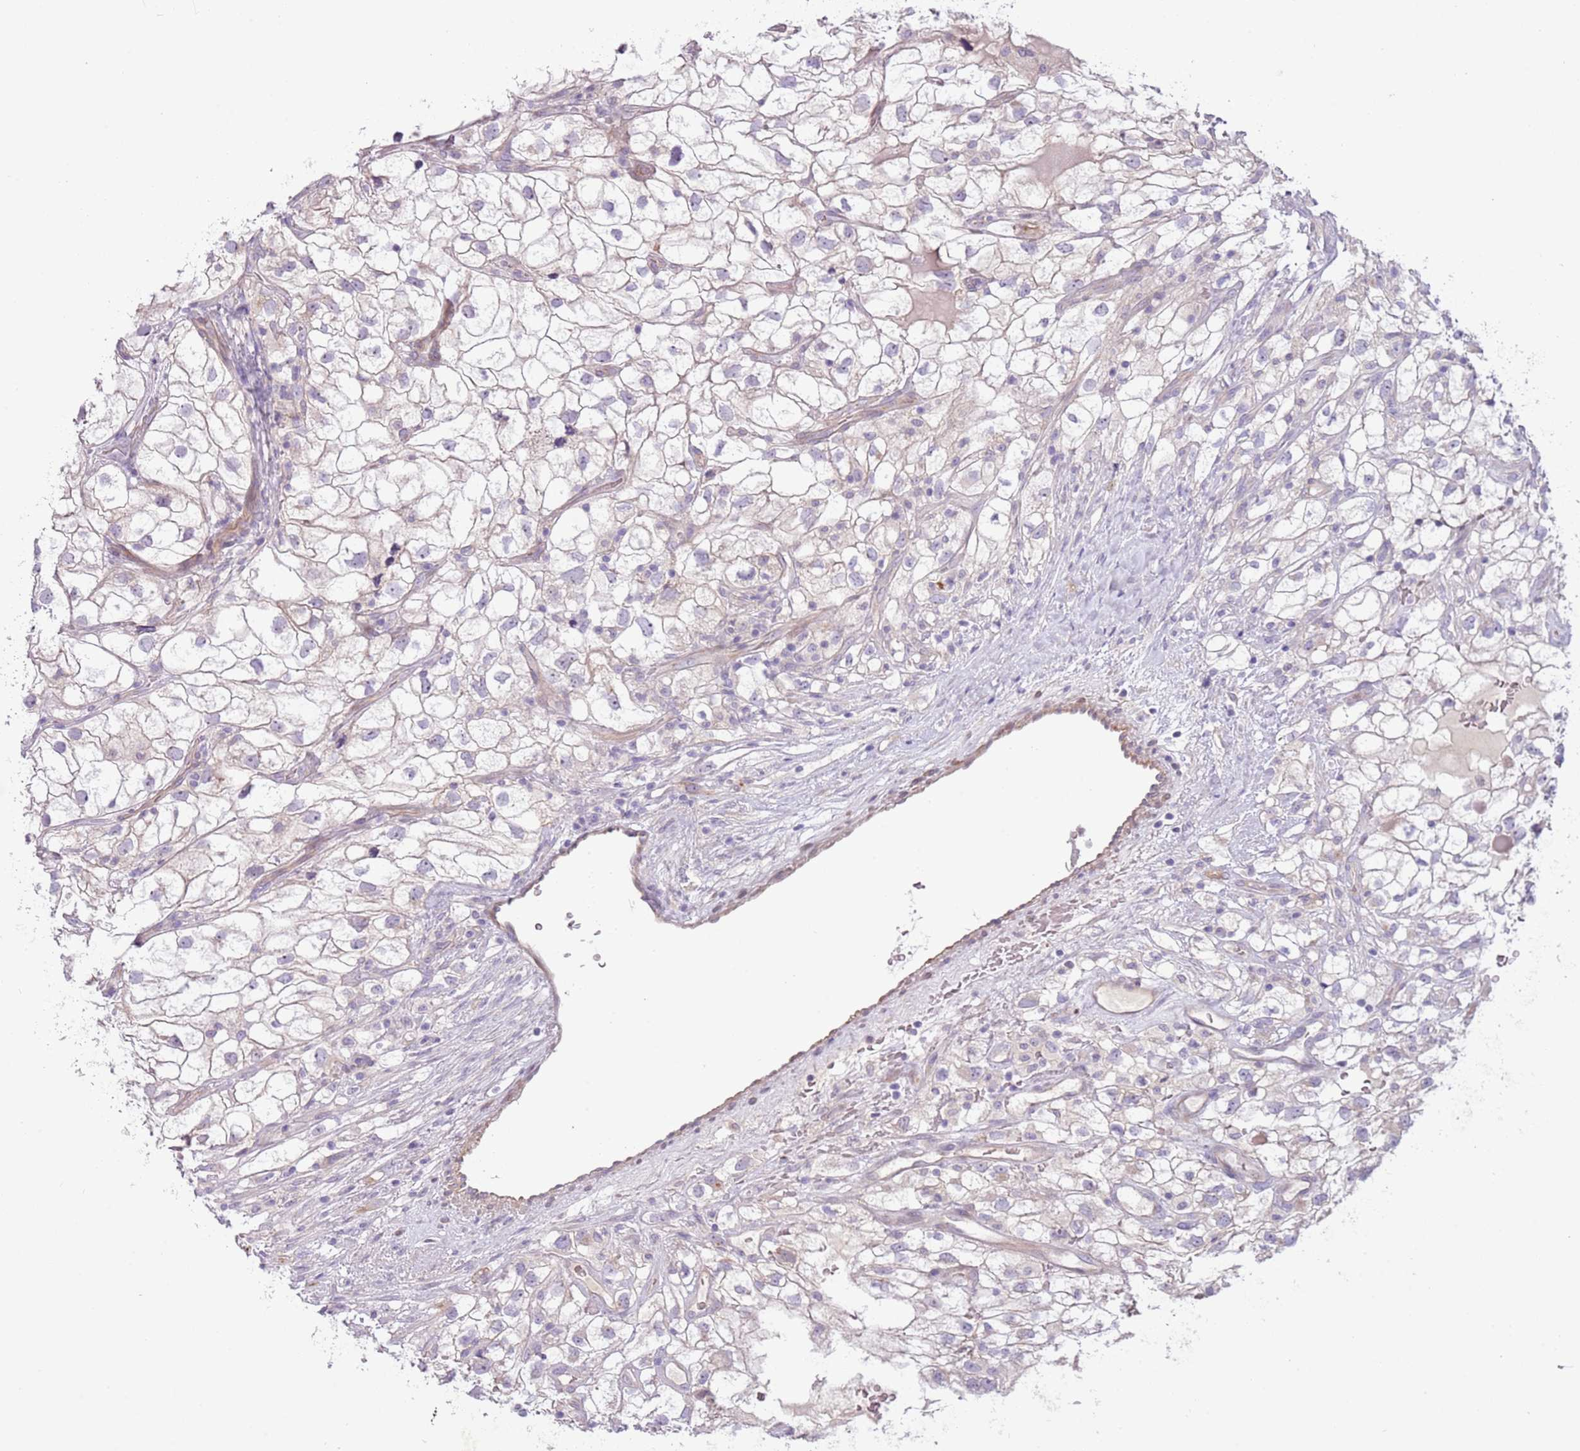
{"staining": {"intensity": "negative", "quantity": "none", "location": "none"}, "tissue": "renal cancer", "cell_type": "Tumor cells", "image_type": "cancer", "snomed": [{"axis": "morphology", "description": "Adenocarcinoma, NOS"}, {"axis": "topography", "description": "Kidney"}], "caption": "Tumor cells are negative for brown protein staining in renal adenocarcinoma. (DAB IHC with hematoxylin counter stain).", "gene": "MRO", "patient": {"sex": "male", "age": 59}}